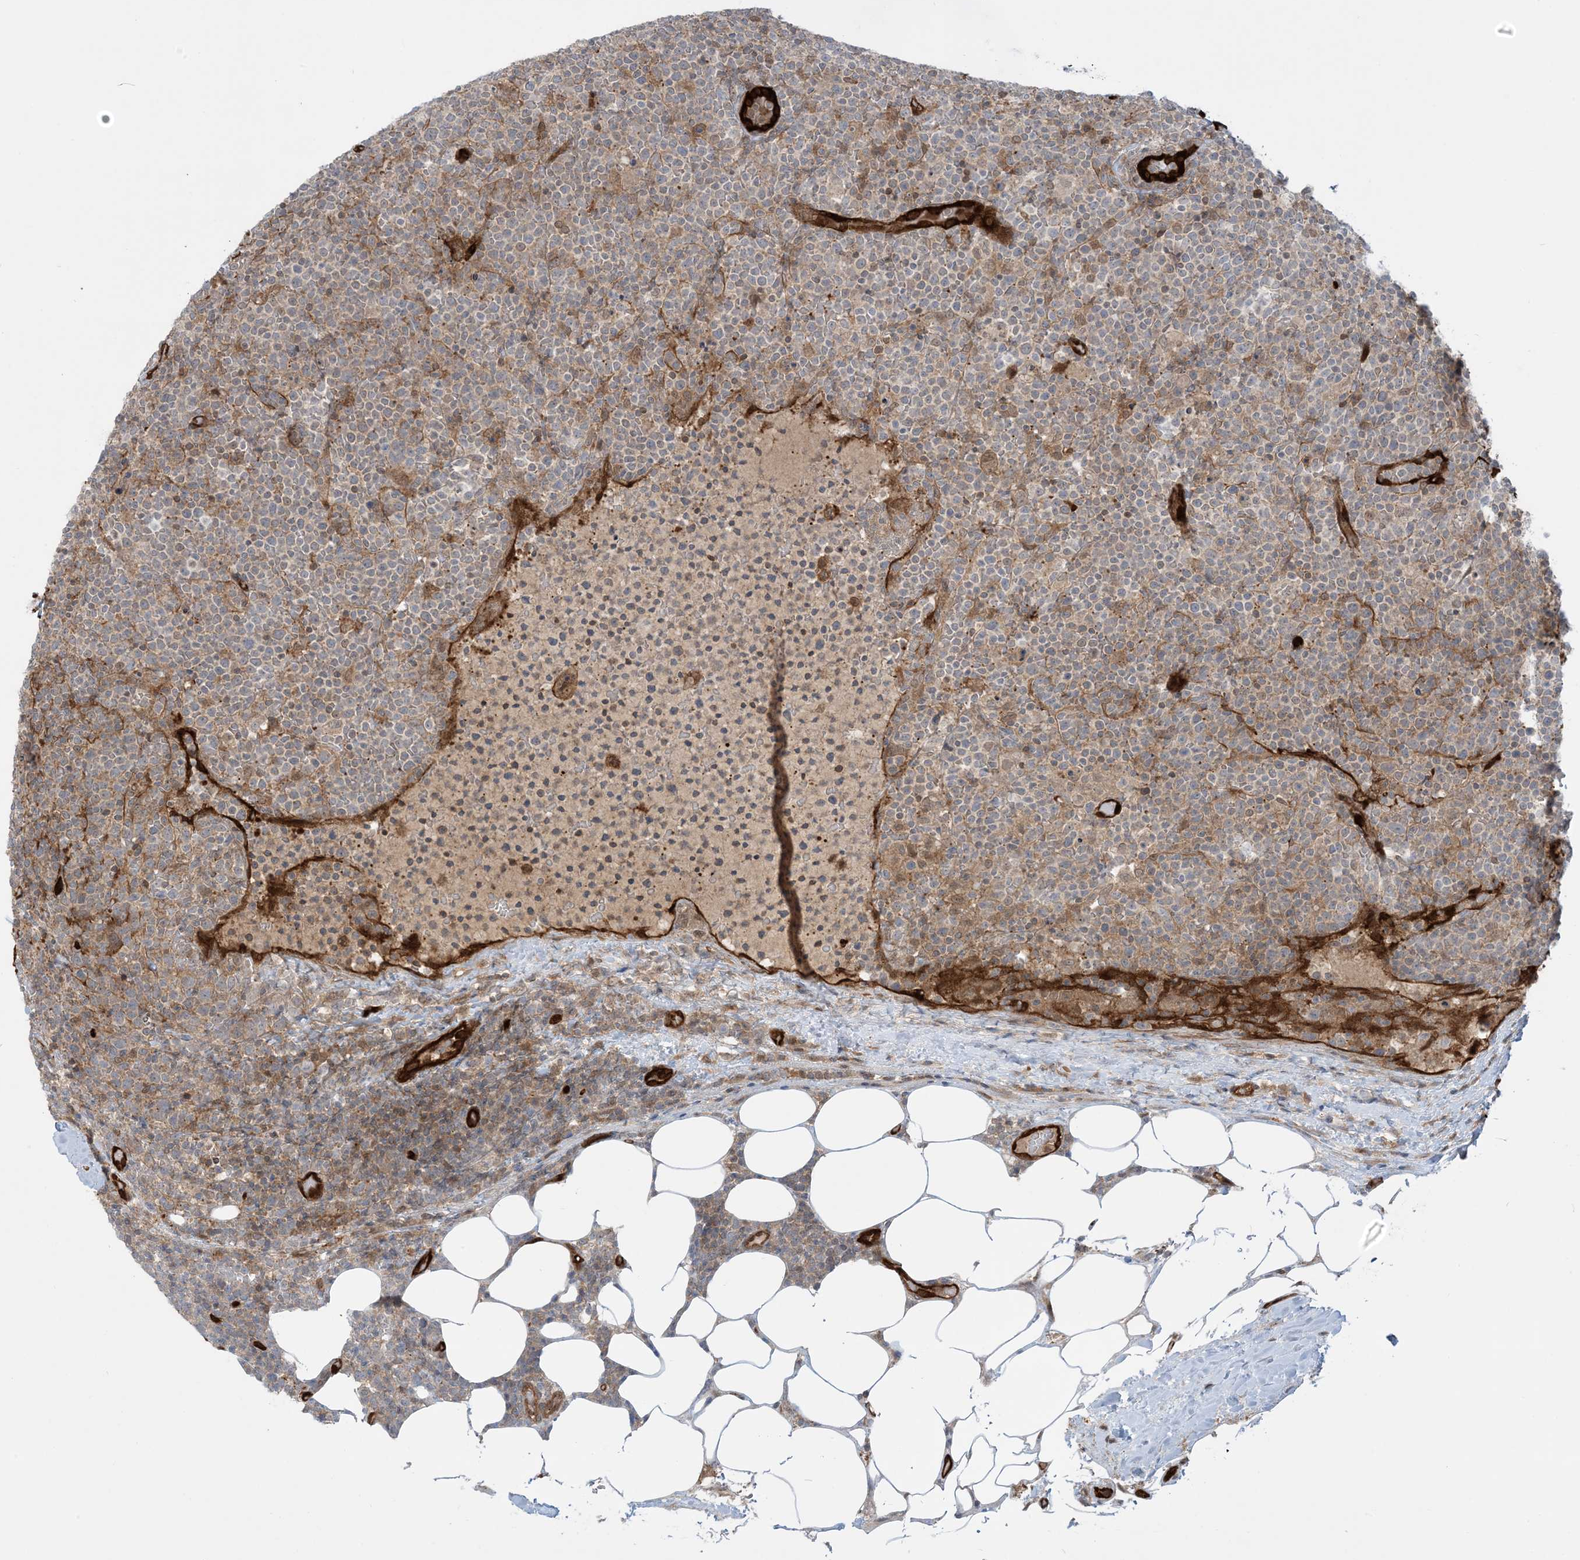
{"staining": {"intensity": "negative", "quantity": "none", "location": "none"}, "tissue": "lymphoma", "cell_type": "Tumor cells", "image_type": "cancer", "snomed": [{"axis": "morphology", "description": "Malignant lymphoma, non-Hodgkin's type, High grade"}, {"axis": "topography", "description": "Lymph node"}], "caption": "The immunohistochemistry (IHC) micrograph has no significant staining in tumor cells of lymphoma tissue.", "gene": "PPM1F", "patient": {"sex": "male", "age": 61}}